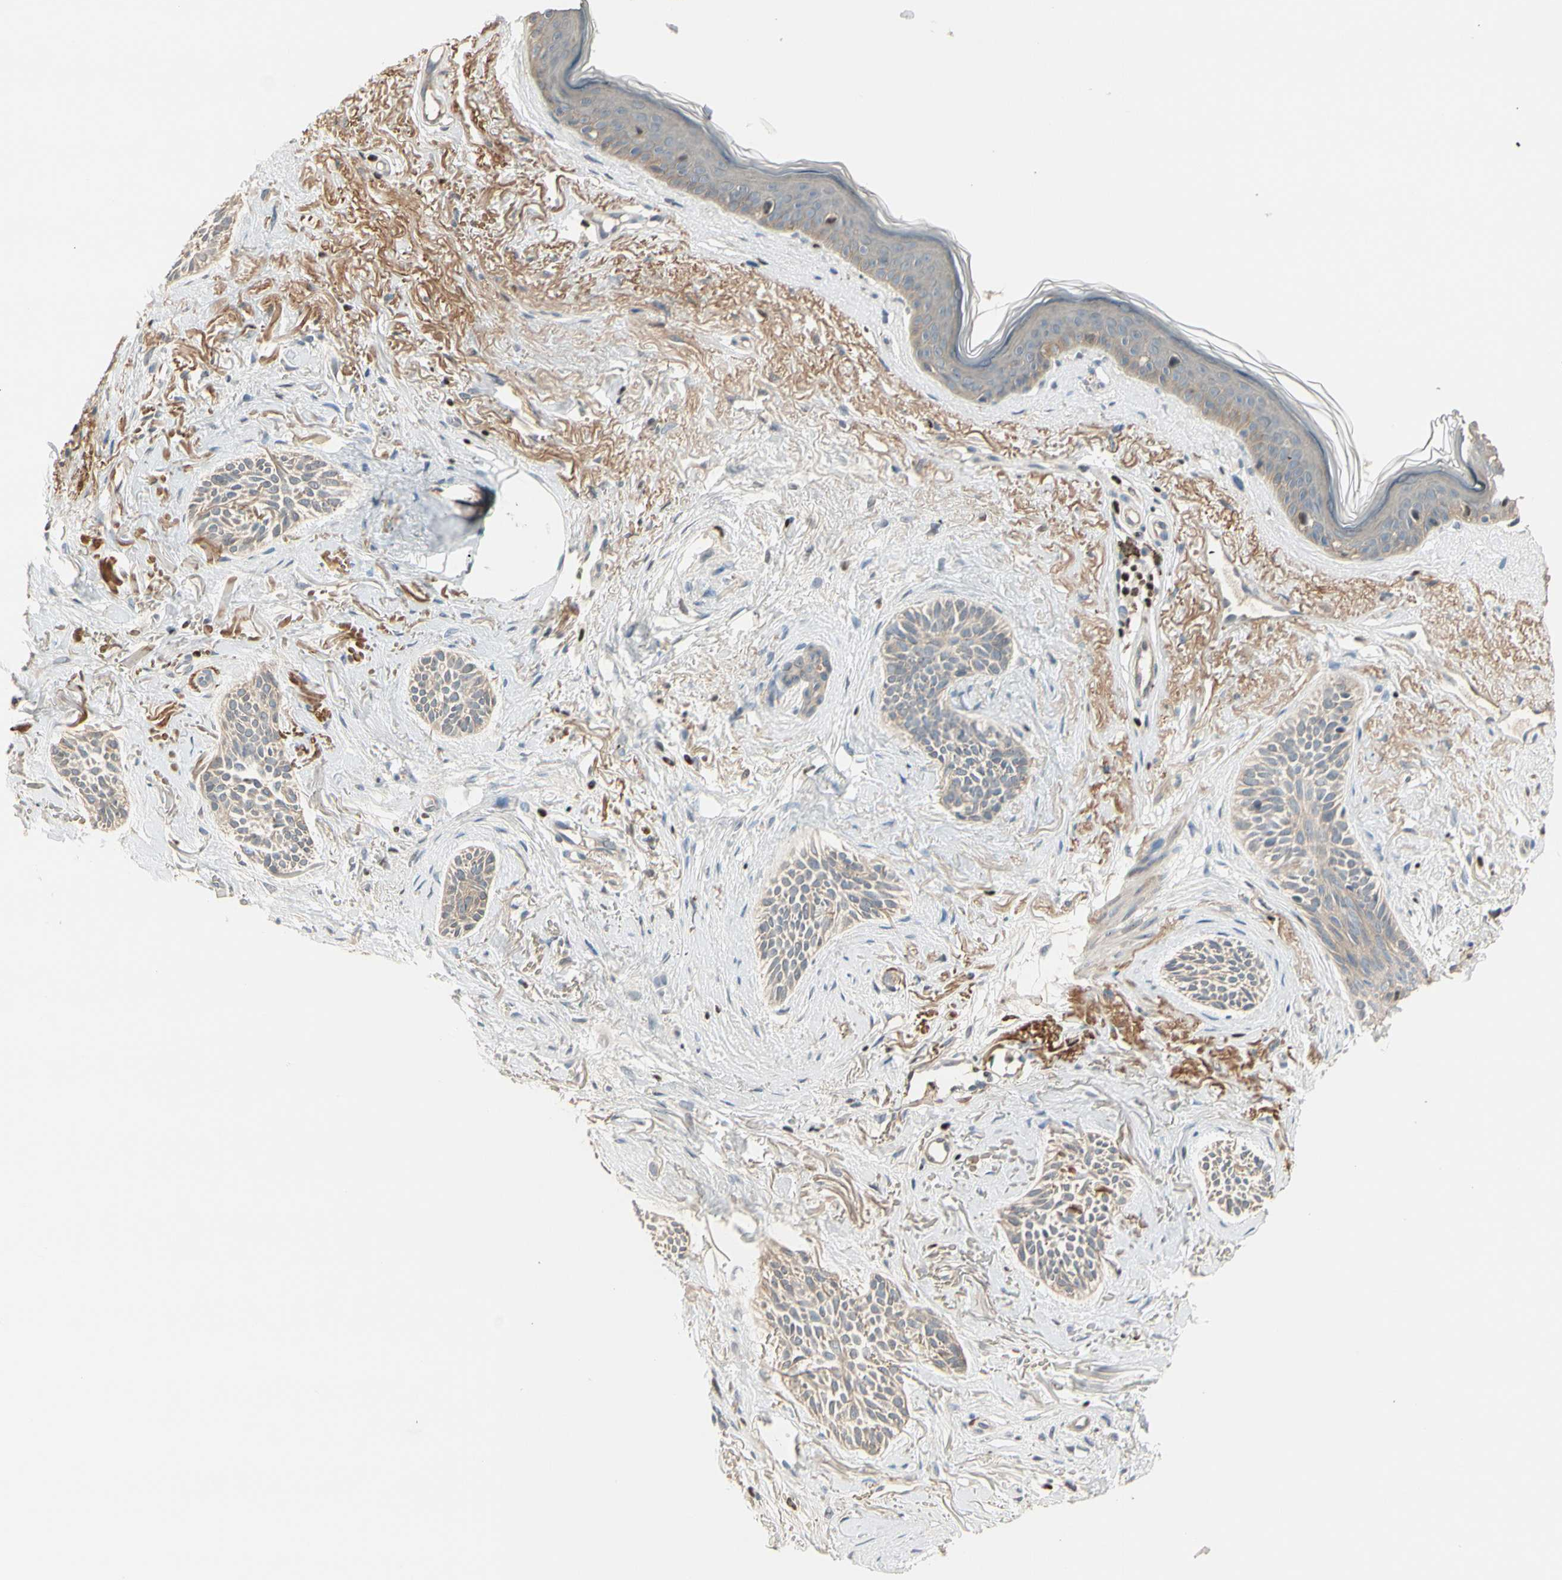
{"staining": {"intensity": "weak", "quantity": ">75%", "location": "cytoplasmic/membranous"}, "tissue": "skin cancer", "cell_type": "Tumor cells", "image_type": "cancer", "snomed": [{"axis": "morphology", "description": "Normal tissue, NOS"}, {"axis": "morphology", "description": "Basal cell carcinoma"}, {"axis": "topography", "description": "Skin"}], "caption": "The photomicrograph exhibits staining of skin cancer (basal cell carcinoma), revealing weak cytoplasmic/membranous protein positivity (brown color) within tumor cells. Immunohistochemistry (ihc) stains the protein in brown and the nuclei are stained blue.", "gene": "NFYA", "patient": {"sex": "female", "age": 84}}